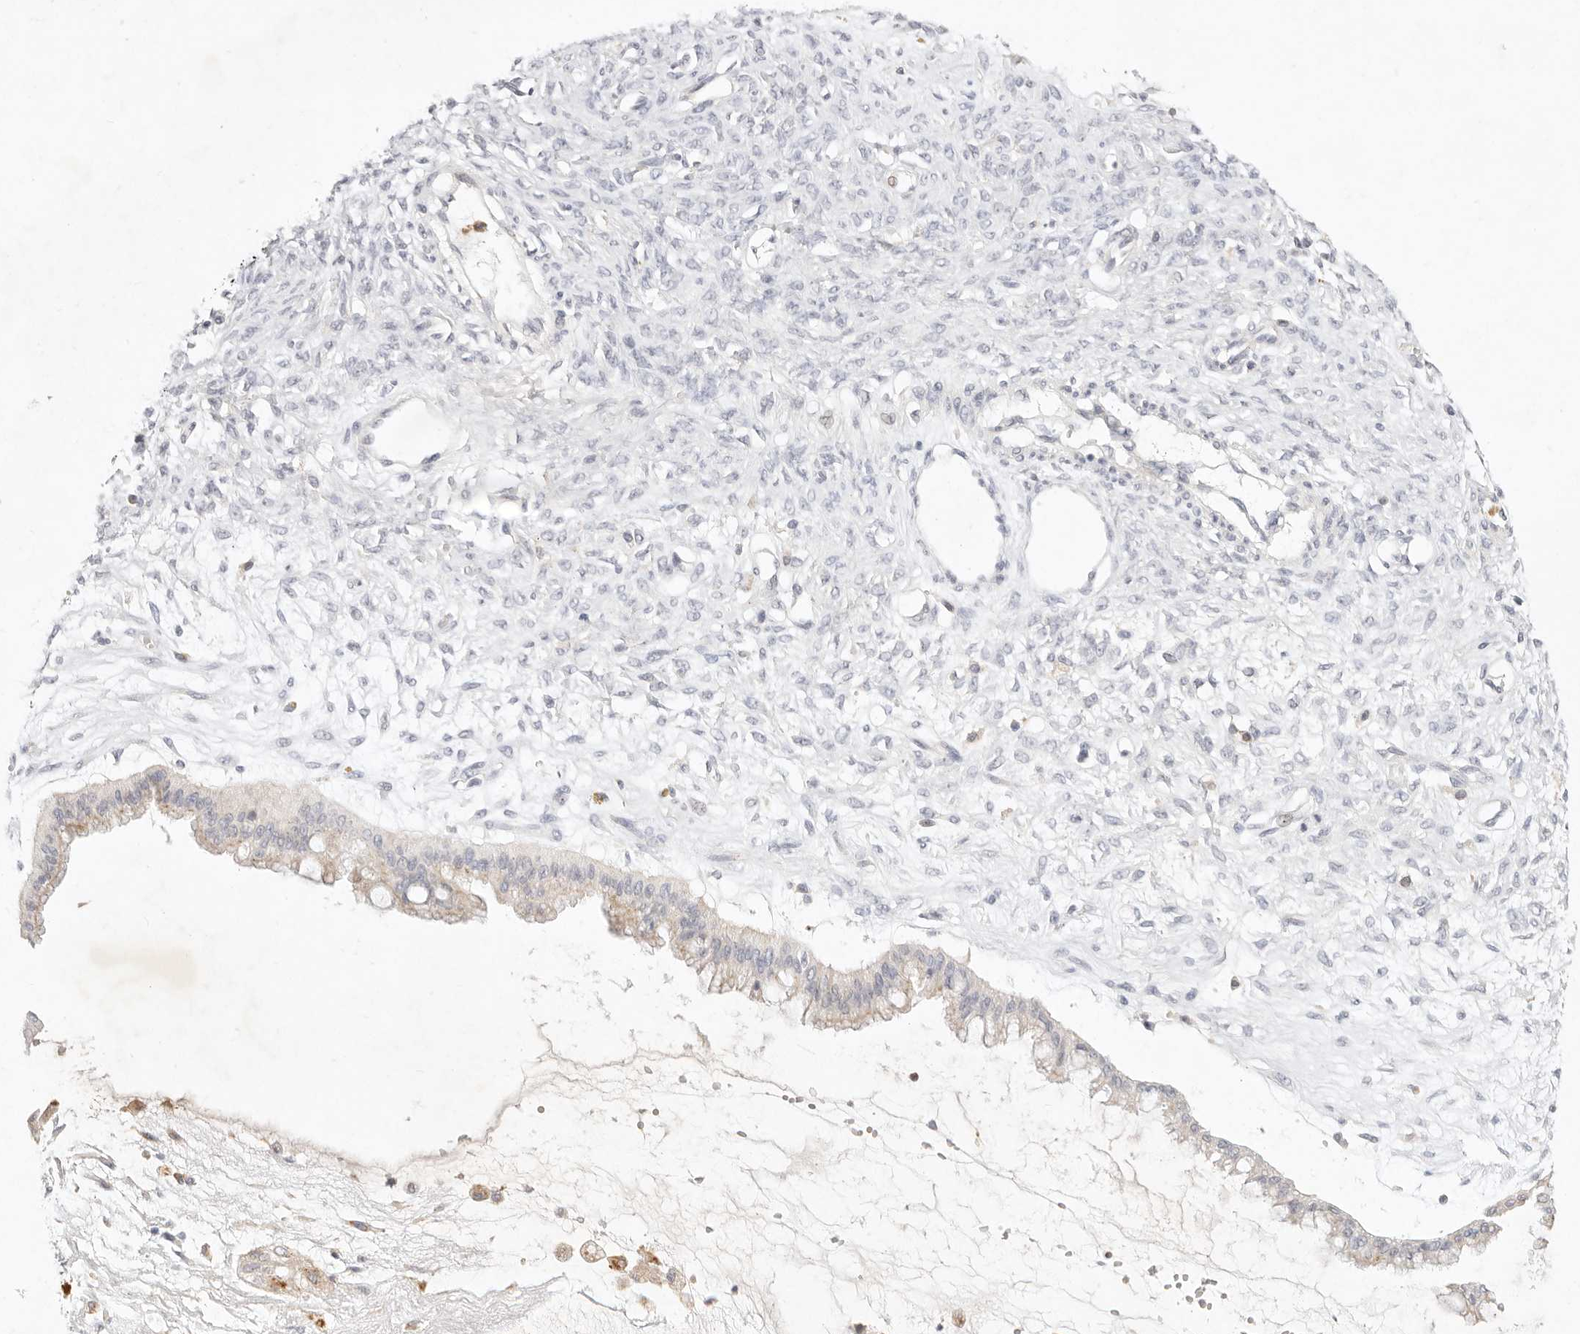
{"staining": {"intensity": "weak", "quantity": "<25%", "location": "cytoplasmic/membranous"}, "tissue": "ovarian cancer", "cell_type": "Tumor cells", "image_type": "cancer", "snomed": [{"axis": "morphology", "description": "Cystadenocarcinoma, mucinous, NOS"}, {"axis": "topography", "description": "Ovary"}], "caption": "Immunohistochemical staining of human ovarian cancer (mucinous cystadenocarcinoma) shows no significant expression in tumor cells. Brightfield microscopy of immunohistochemistry (IHC) stained with DAB (3,3'-diaminobenzidine) (brown) and hematoxylin (blue), captured at high magnification.", "gene": "GPR84", "patient": {"sex": "female", "age": 73}}